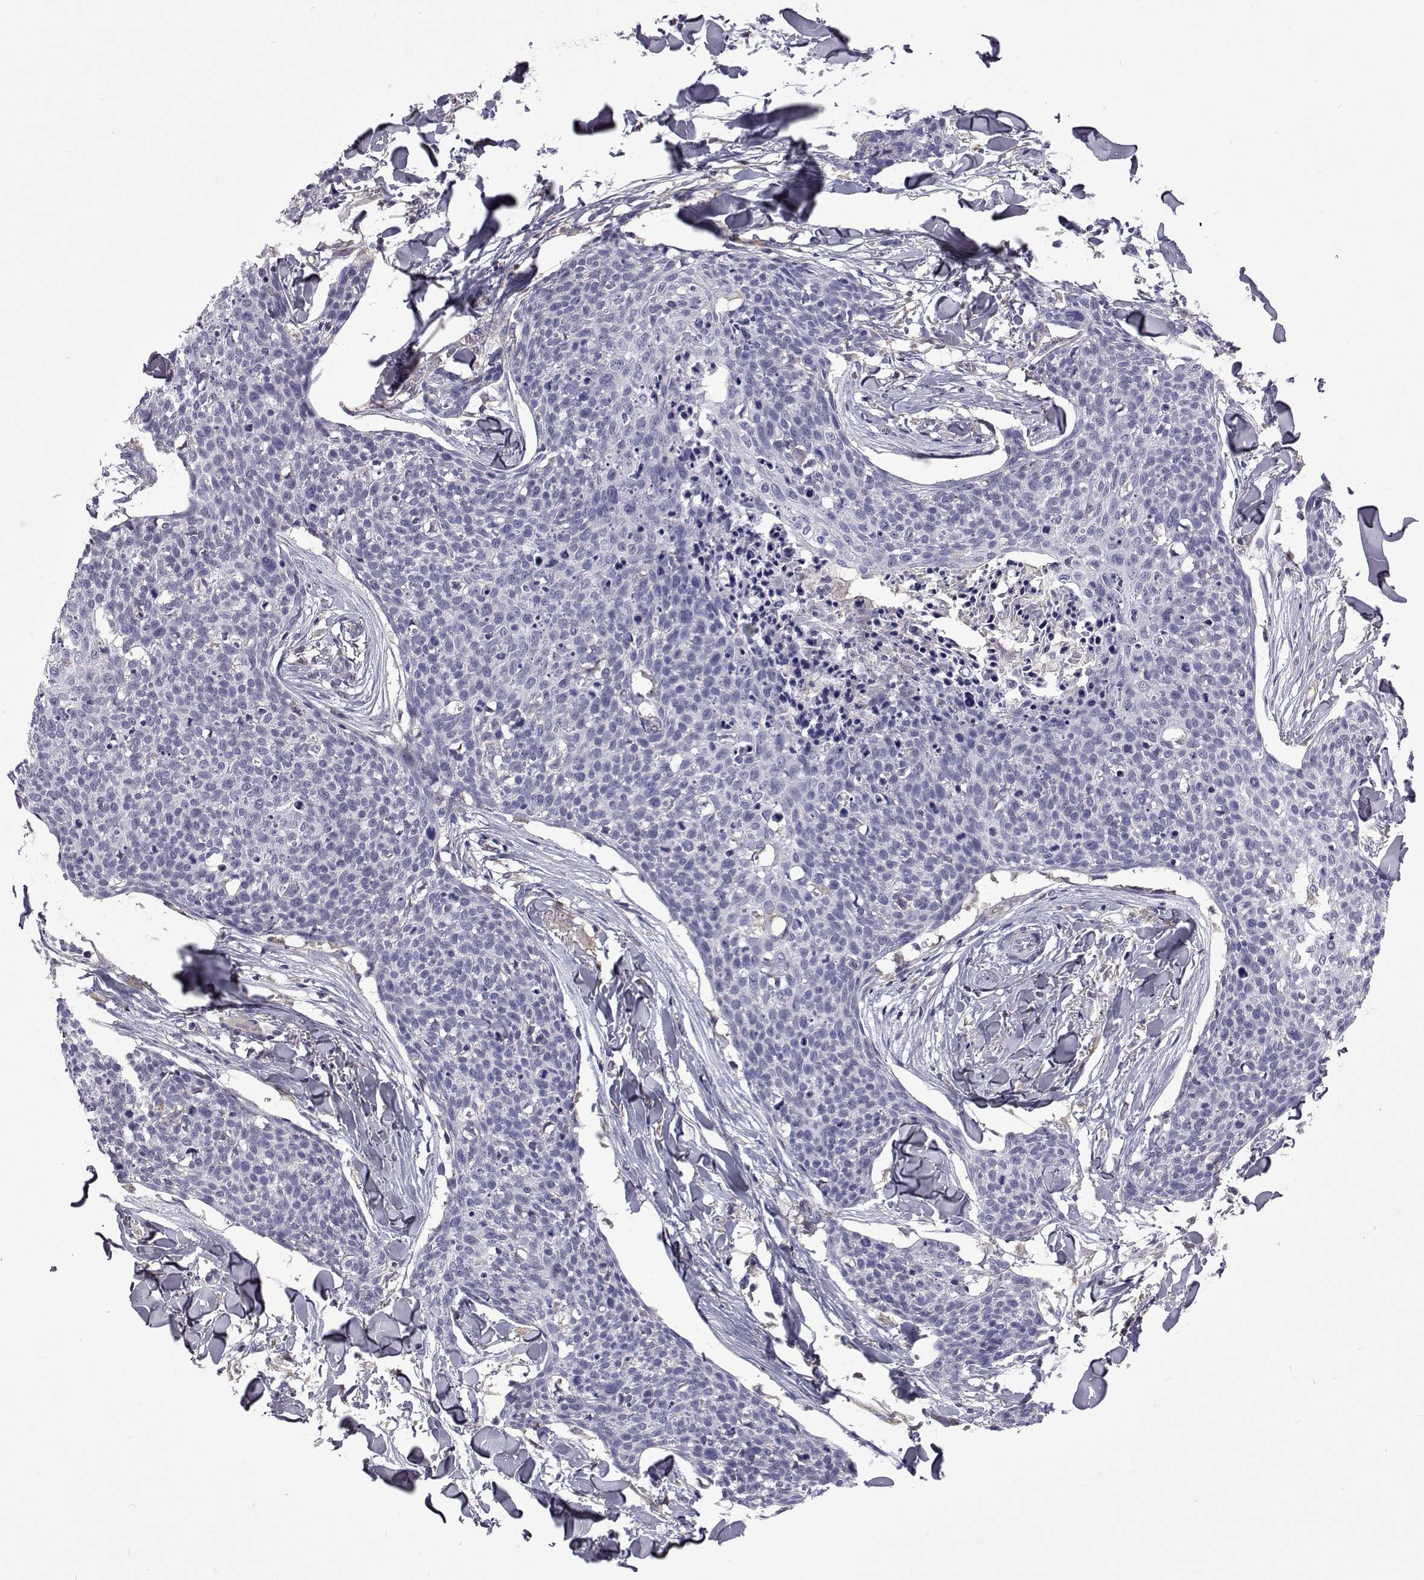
{"staining": {"intensity": "negative", "quantity": "none", "location": "none"}, "tissue": "skin cancer", "cell_type": "Tumor cells", "image_type": "cancer", "snomed": [{"axis": "morphology", "description": "Squamous cell carcinoma, NOS"}, {"axis": "topography", "description": "Skin"}, {"axis": "topography", "description": "Vulva"}], "caption": "An IHC photomicrograph of skin cancer (squamous cell carcinoma) is shown. There is no staining in tumor cells of skin cancer (squamous cell carcinoma).", "gene": "TCF15", "patient": {"sex": "female", "age": 75}}